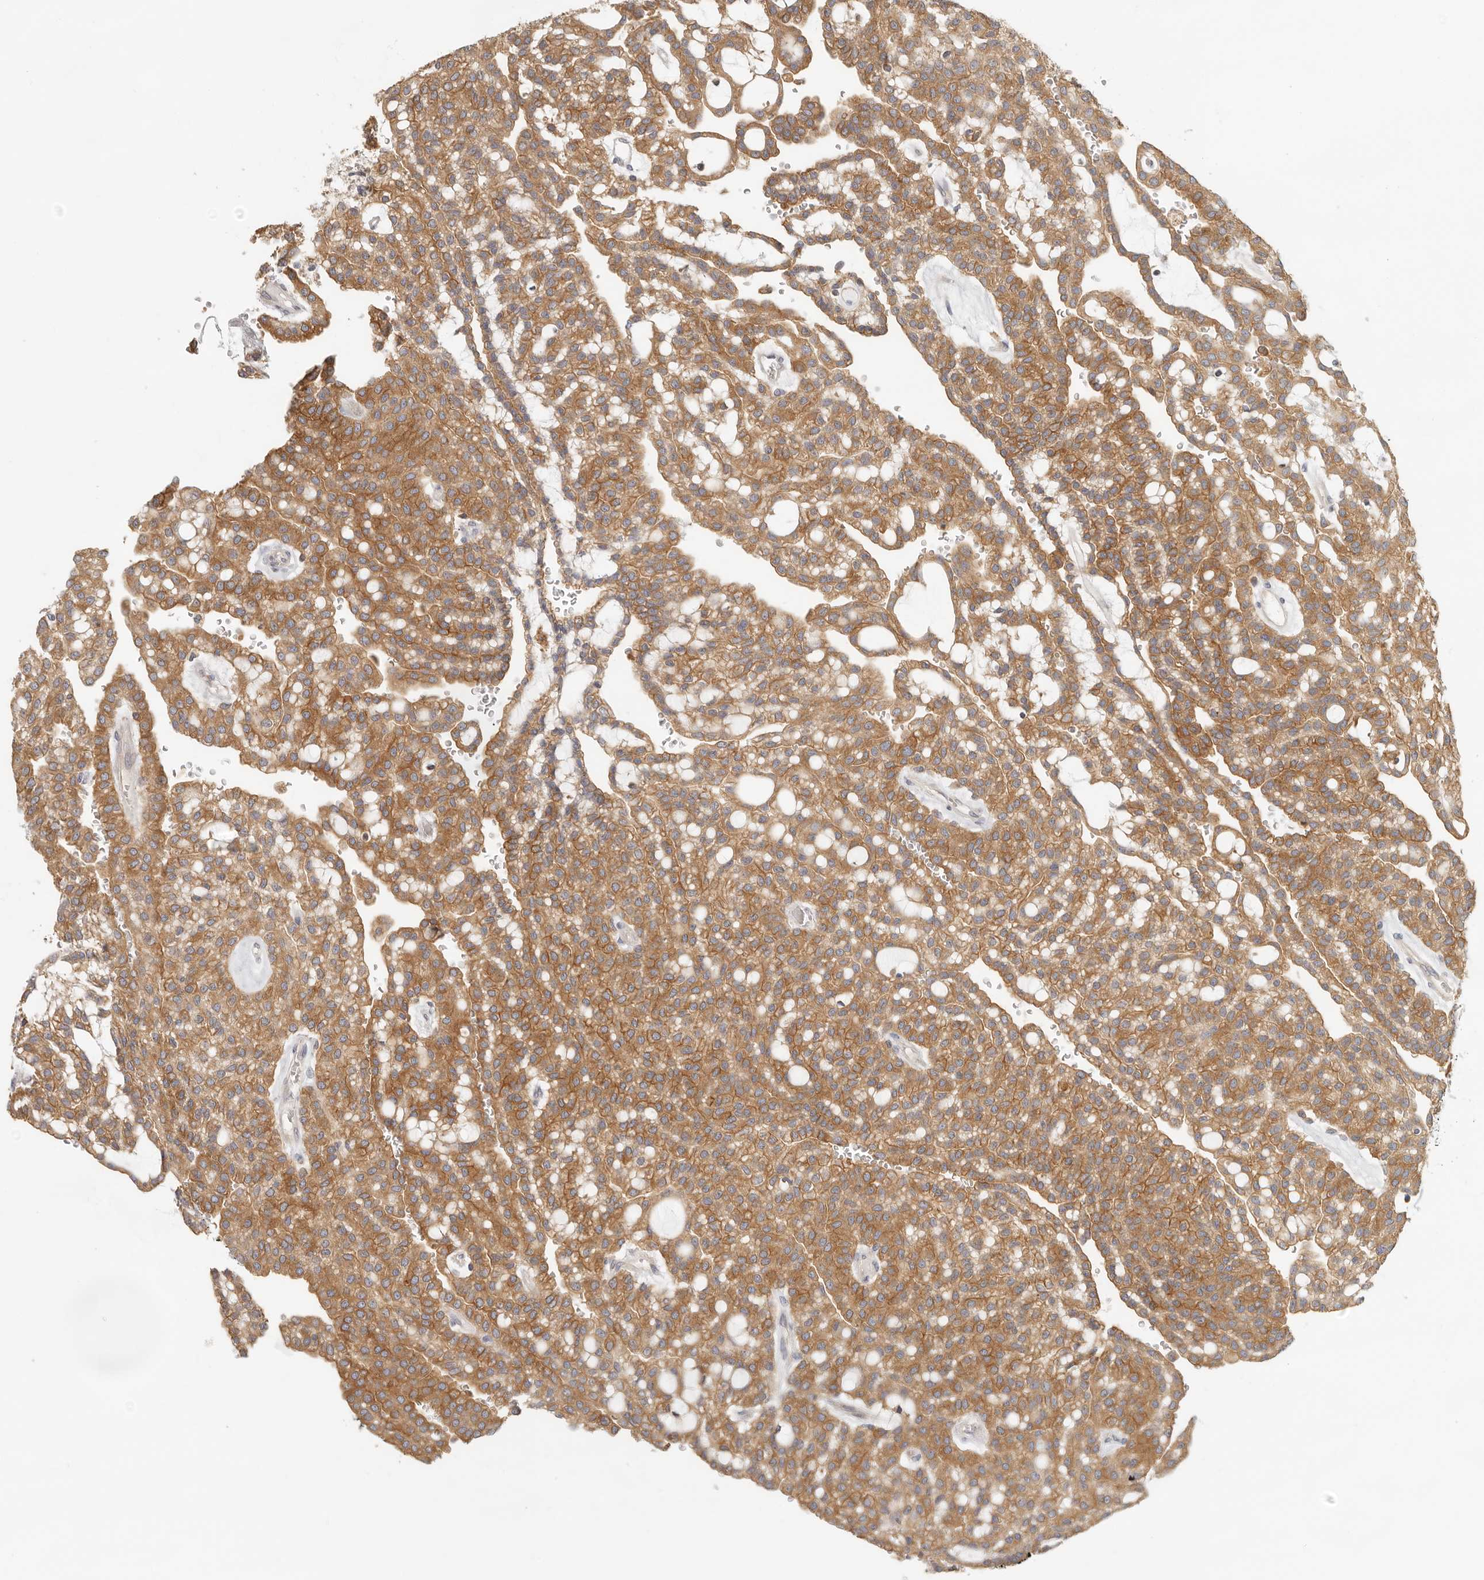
{"staining": {"intensity": "moderate", "quantity": ">75%", "location": "cytoplasmic/membranous"}, "tissue": "renal cancer", "cell_type": "Tumor cells", "image_type": "cancer", "snomed": [{"axis": "morphology", "description": "Adenocarcinoma, NOS"}, {"axis": "topography", "description": "Kidney"}], "caption": "Immunohistochemical staining of human renal cancer demonstrates medium levels of moderate cytoplasmic/membranous protein staining in about >75% of tumor cells.", "gene": "ANXA9", "patient": {"sex": "male", "age": 63}}